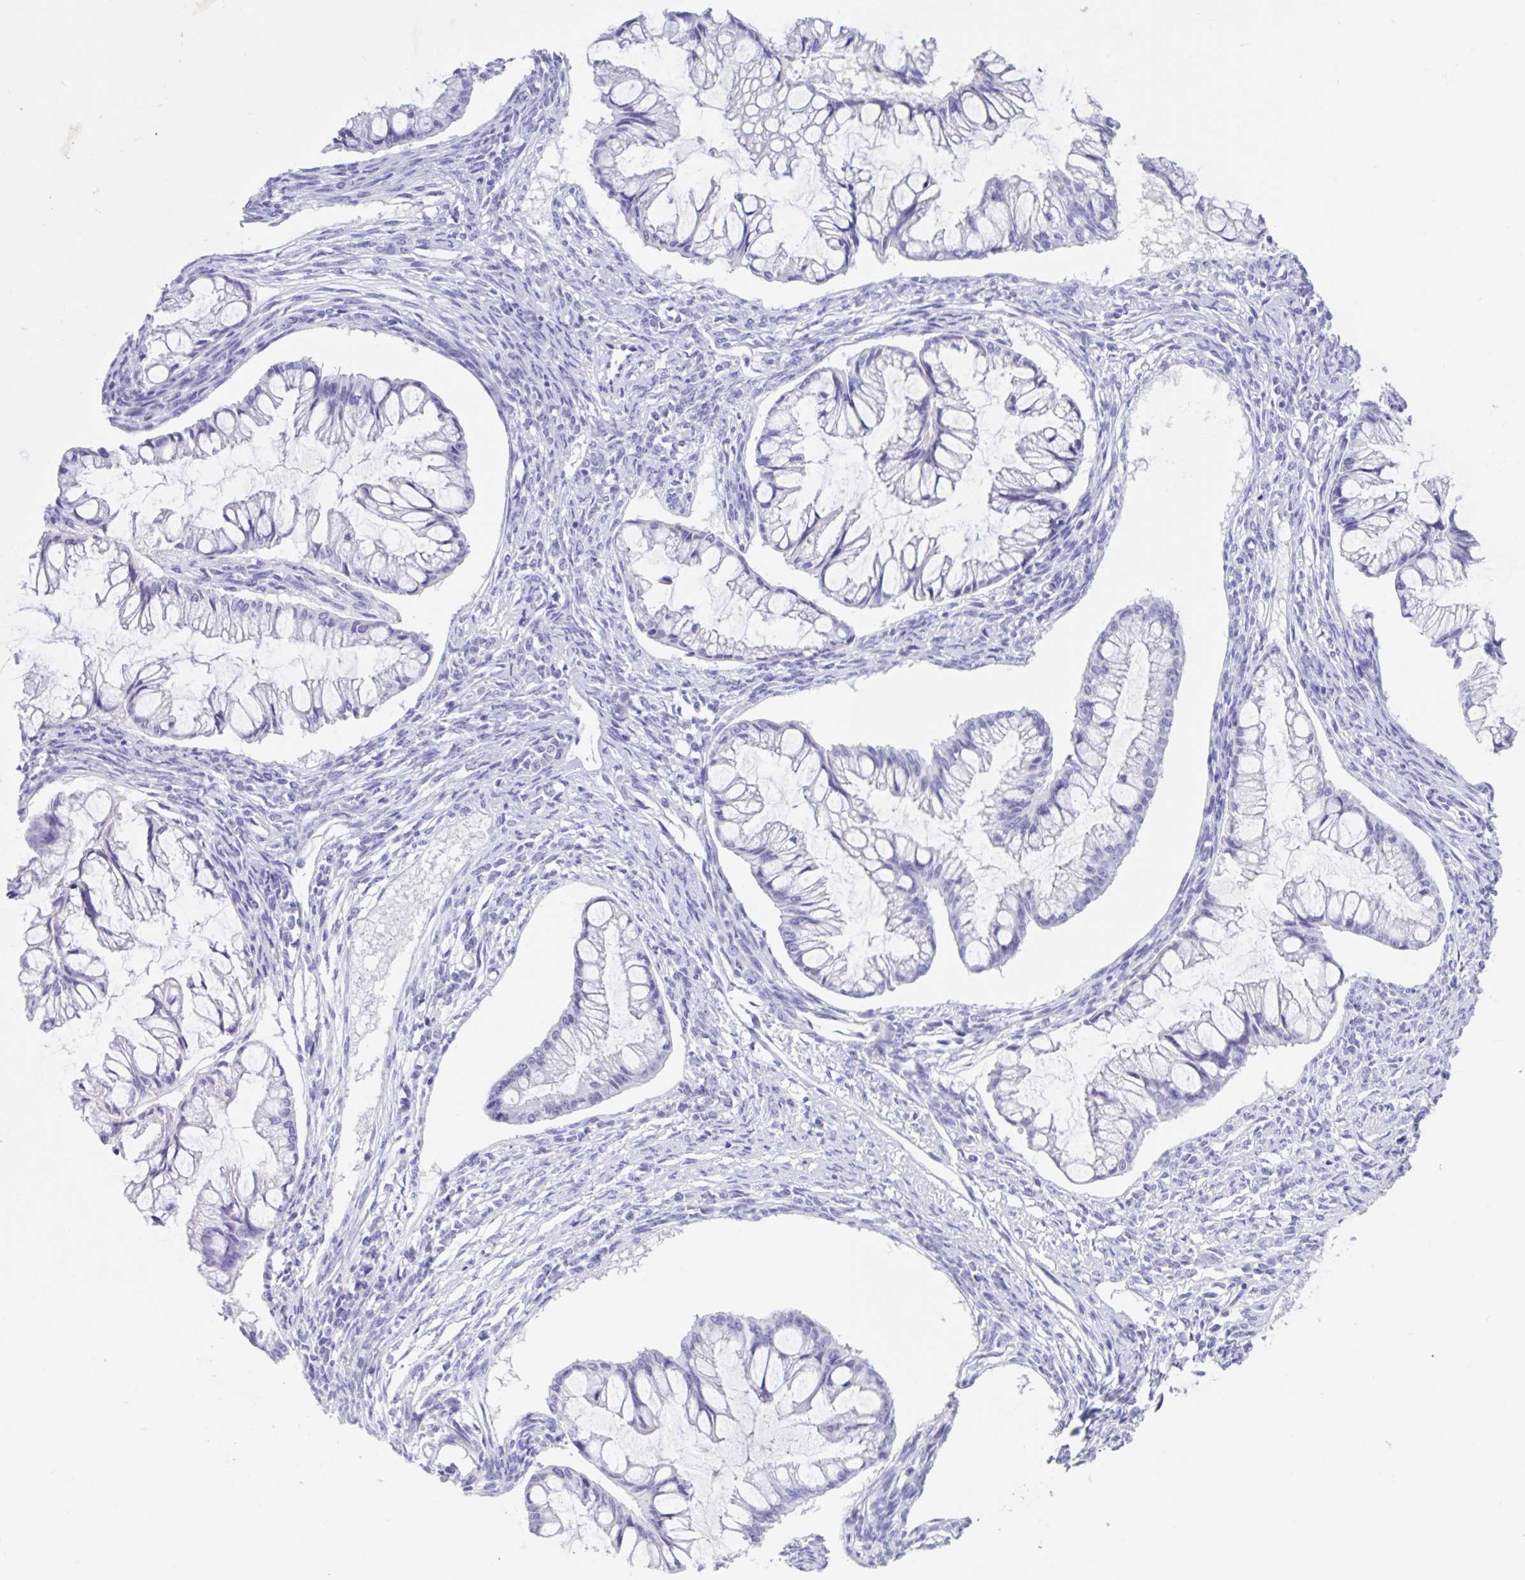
{"staining": {"intensity": "negative", "quantity": "none", "location": "none"}, "tissue": "ovarian cancer", "cell_type": "Tumor cells", "image_type": "cancer", "snomed": [{"axis": "morphology", "description": "Cystadenocarcinoma, mucinous, NOS"}, {"axis": "topography", "description": "Ovary"}], "caption": "Micrograph shows no significant protein expression in tumor cells of mucinous cystadenocarcinoma (ovarian).", "gene": "DPEP3", "patient": {"sex": "female", "age": 73}}